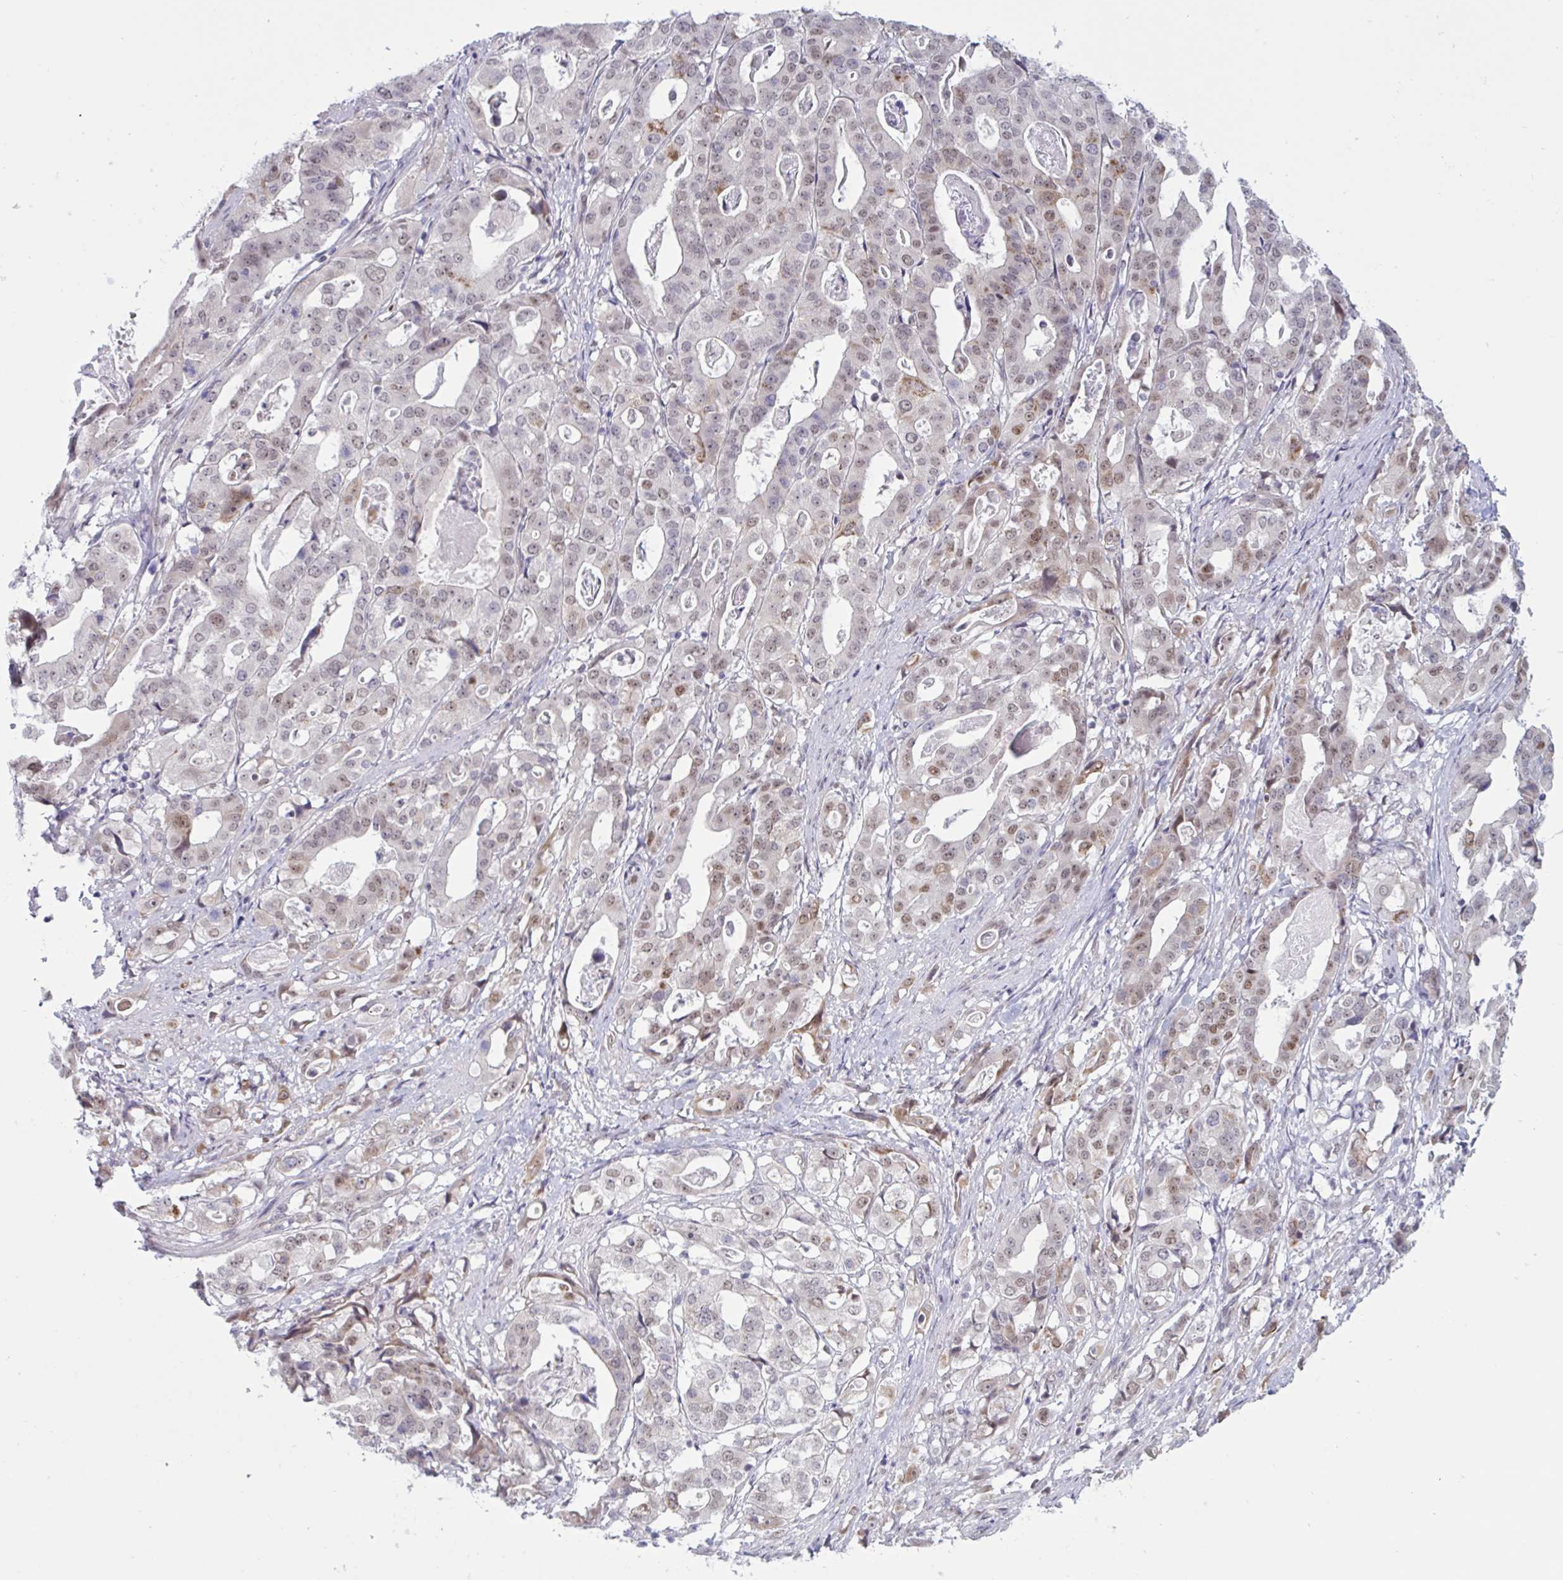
{"staining": {"intensity": "weak", "quantity": "25%-75%", "location": "nuclear"}, "tissue": "stomach cancer", "cell_type": "Tumor cells", "image_type": "cancer", "snomed": [{"axis": "morphology", "description": "Adenocarcinoma, NOS"}, {"axis": "topography", "description": "Stomach"}], "caption": "The micrograph displays staining of adenocarcinoma (stomach), revealing weak nuclear protein expression (brown color) within tumor cells.", "gene": "PRMT6", "patient": {"sex": "male", "age": 48}}